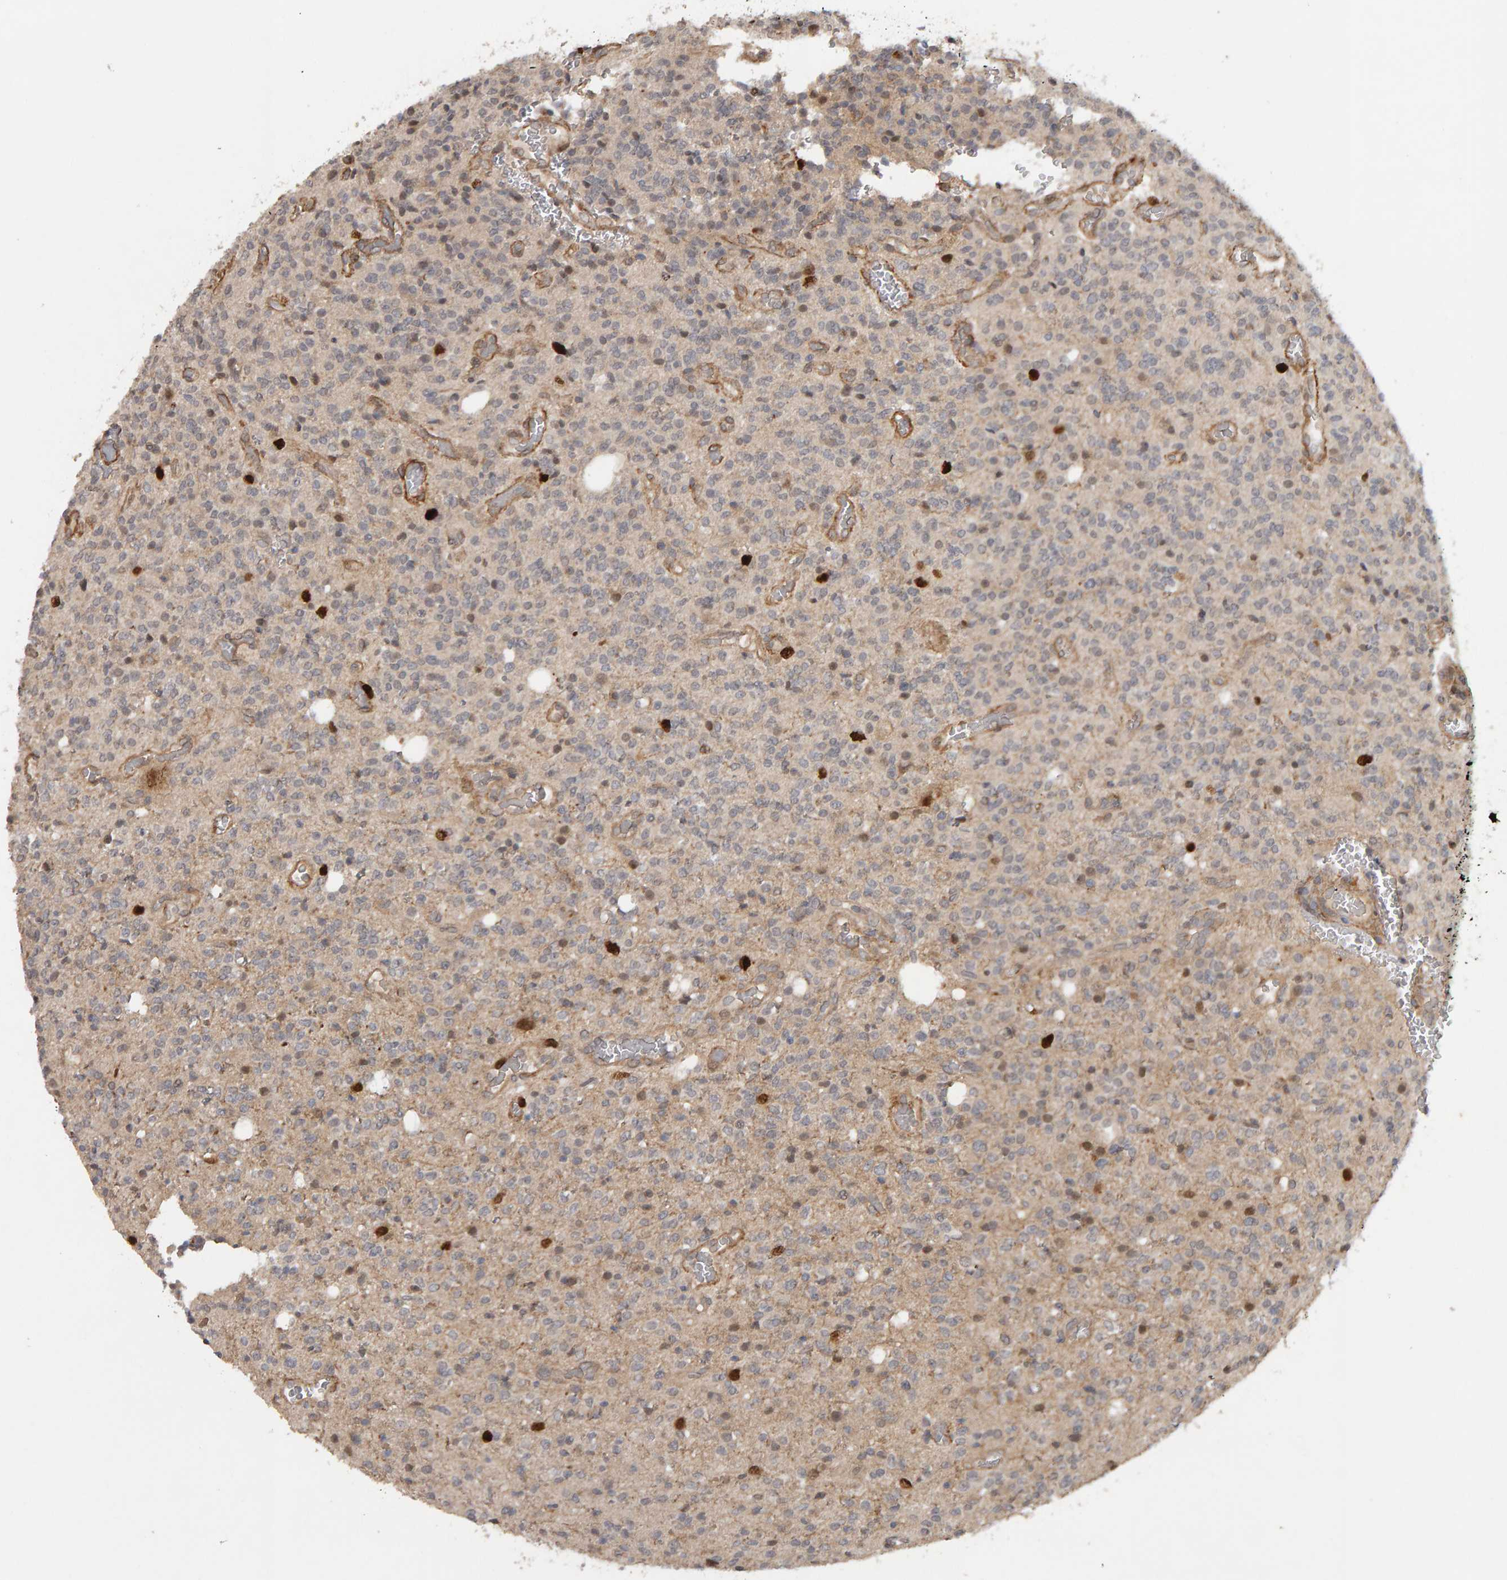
{"staining": {"intensity": "moderate", "quantity": "<25%", "location": "nuclear"}, "tissue": "glioma", "cell_type": "Tumor cells", "image_type": "cancer", "snomed": [{"axis": "morphology", "description": "Glioma, malignant, High grade"}, {"axis": "topography", "description": "Brain"}], "caption": "The histopathology image shows a brown stain indicating the presence of a protein in the nuclear of tumor cells in high-grade glioma (malignant).", "gene": "CDCA5", "patient": {"sex": "male", "age": 34}}